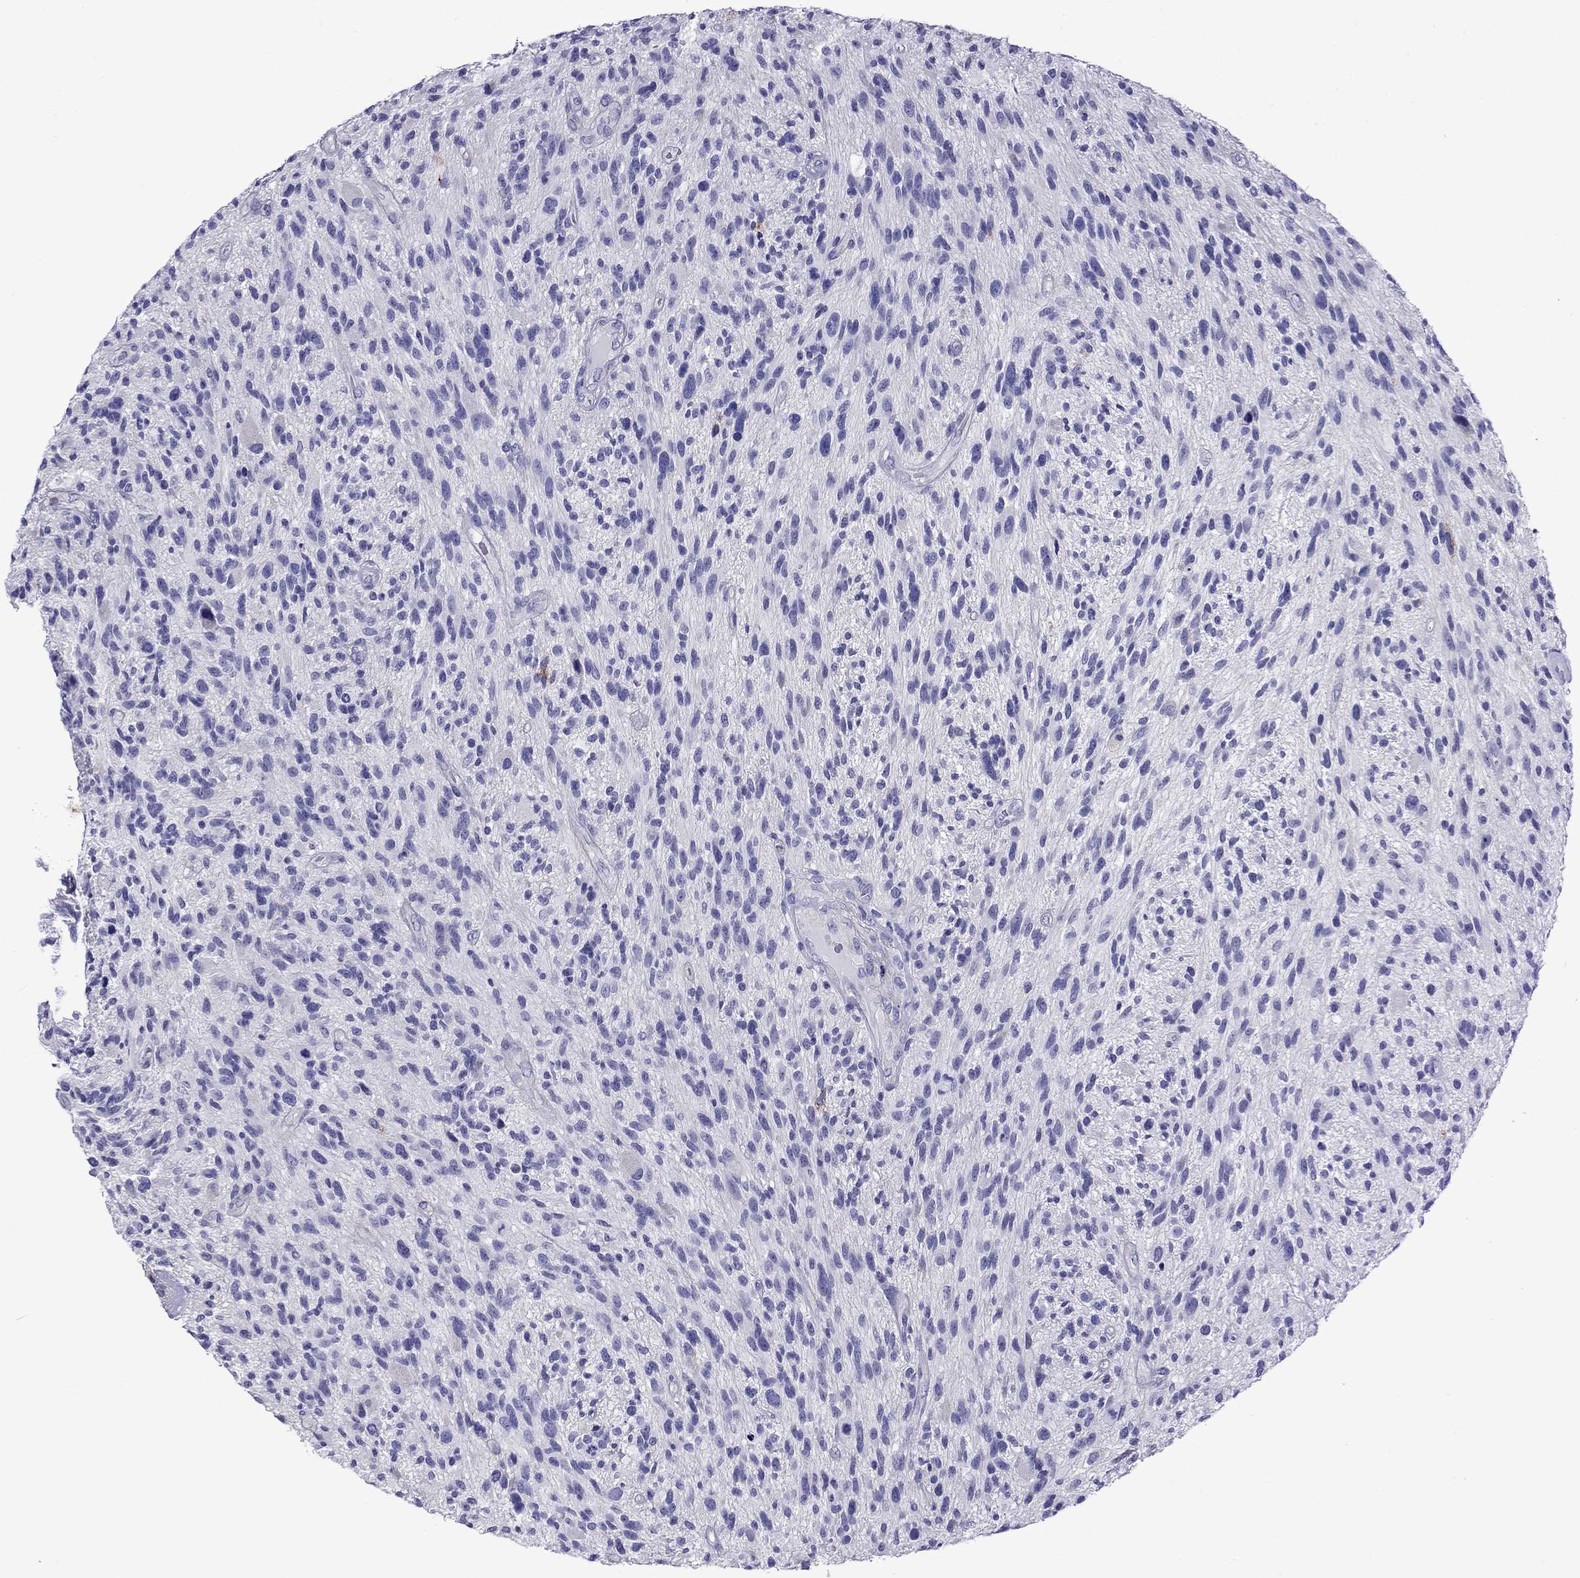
{"staining": {"intensity": "negative", "quantity": "none", "location": "none"}, "tissue": "glioma", "cell_type": "Tumor cells", "image_type": "cancer", "snomed": [{"axis": "morphology", "description": "Glioma, malignant, High grade"}, {"axis": "topography", "description": "Brain"}], "caption": "Image shows no significant protein staining in tumor cells of malignant high-grade glioma.", "gene": "SCG2", "patient": {"sex": "male", "age": 47}}